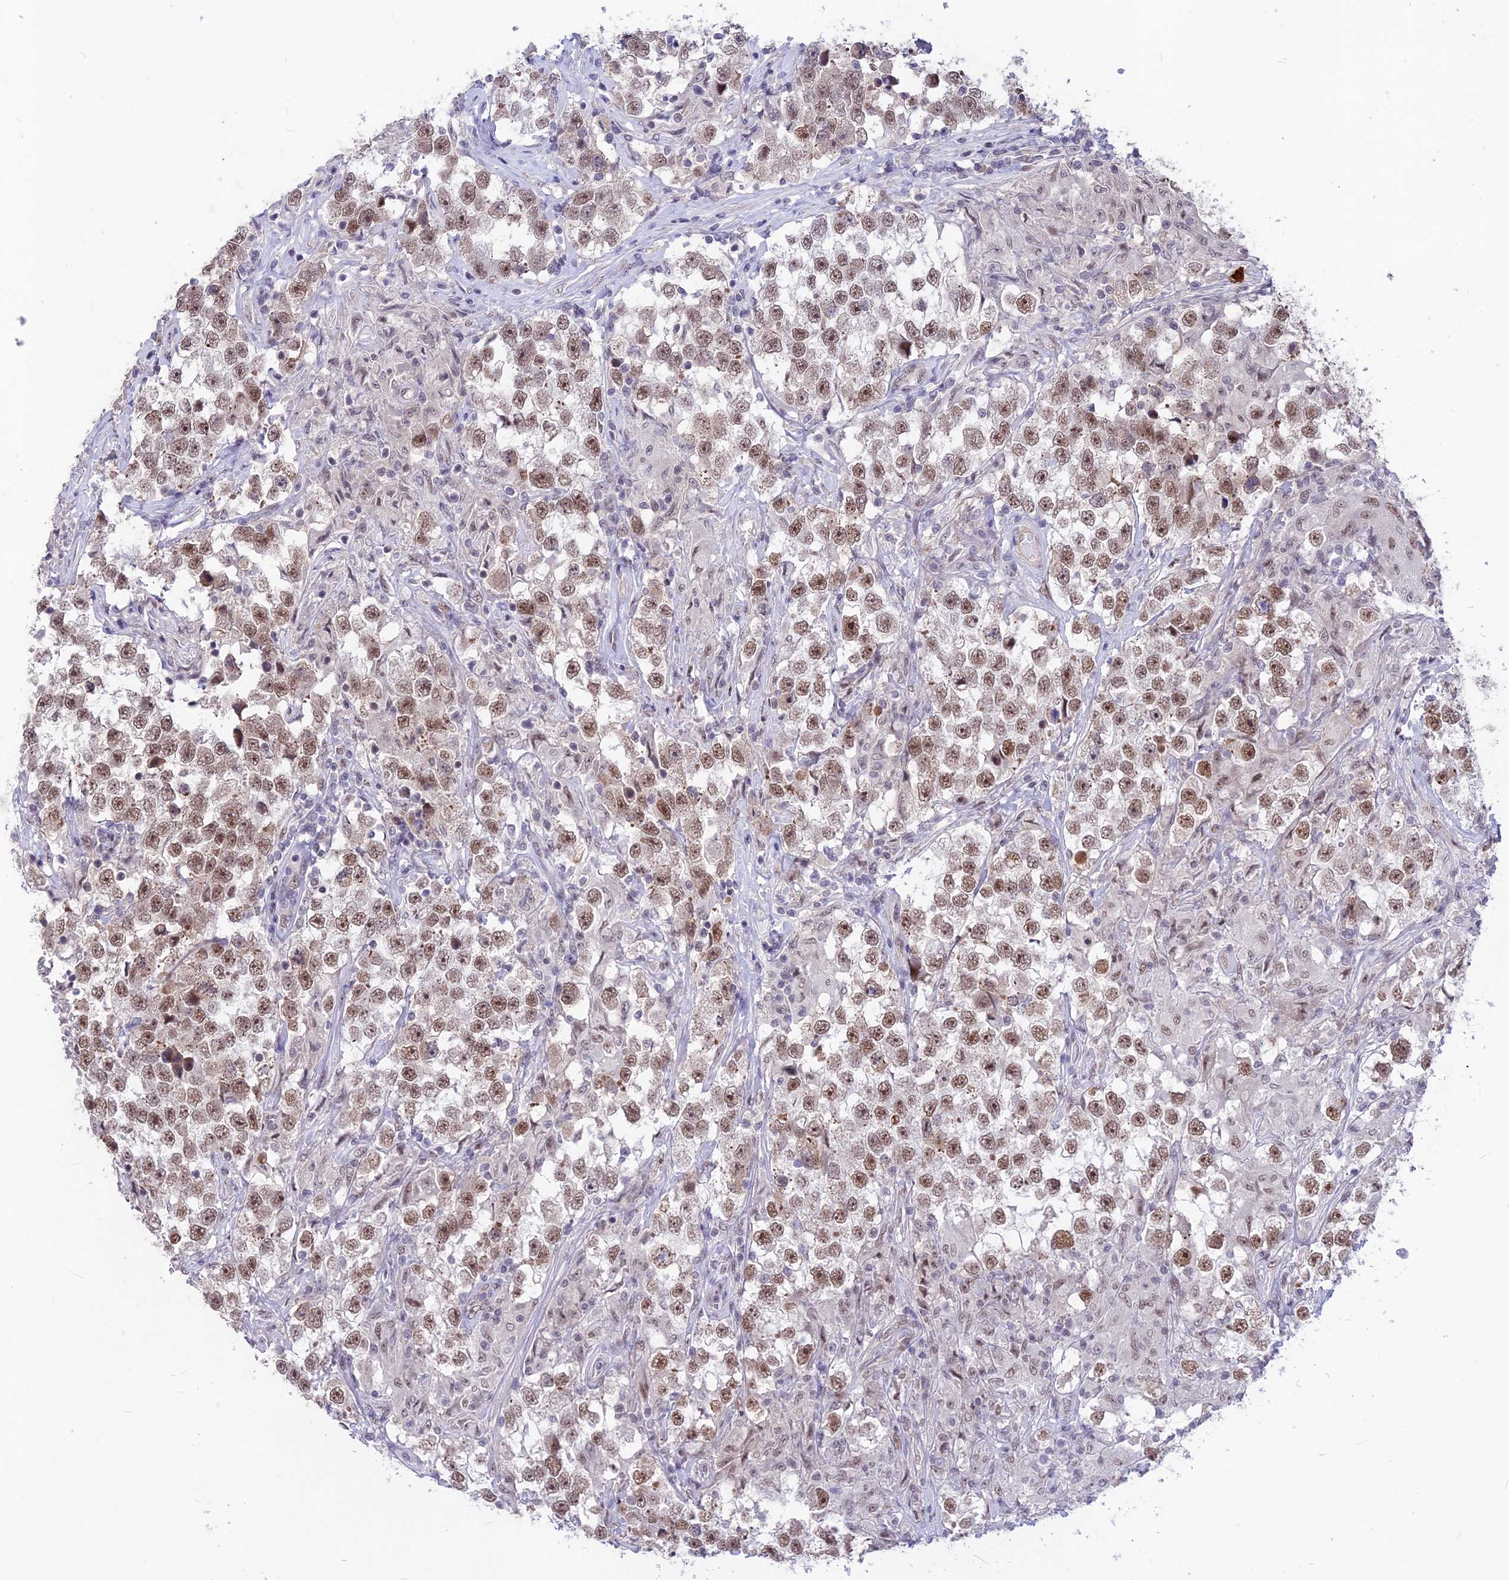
{"staining": {"intensity": "moderate", "quantity": ">75%", "location": "nuclear"}, "tissue": "testis cancer", "cell_type": "Tumor cells", "image_type": "cancer", "snomed": [{"axis": "morphology", "description": "Seminoma, NOS"}, {"axis": "topography", "description": "Testis"}], "caption": "This image exhibits immunohistochemistry (IHC) staining of testis cancer, with medium moderate nuclear staining in about >75% of tumor cells.", "gene": "DIS3", "patient": {"sex": "male", "age": 46}}